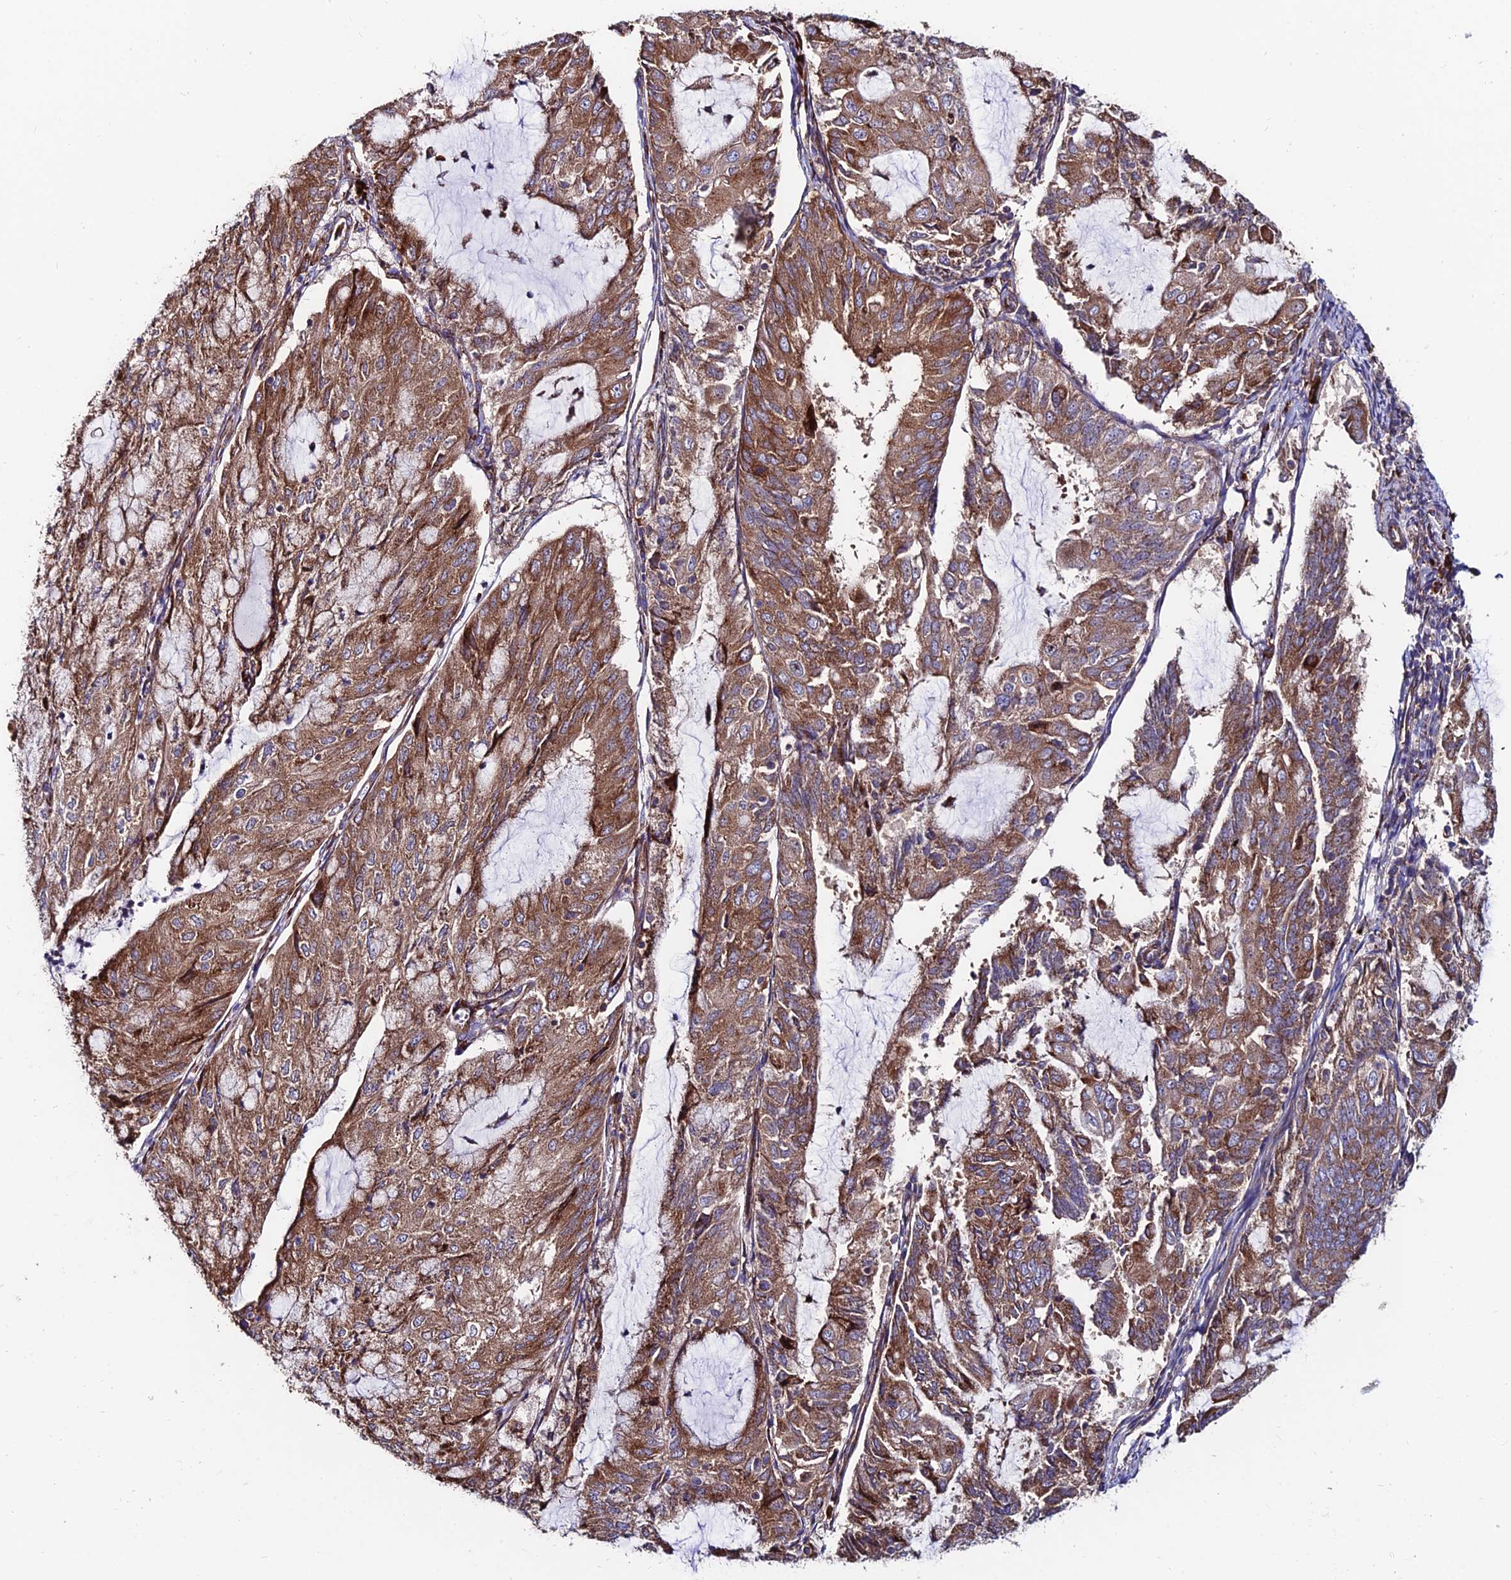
{"staining": {"intensity": "strong", "quantity": ">75%", "location": "cytoplasmic/membranous"}, "tissue": "endometrial cancer", "cell_type": "Tumor cells", "image_type": "cancer", "snomed": [{"axis": "morphology", "description": "Adenocarcinoma, NOS"}, {"axis": "topography", "description": "Endometrium"}], "caption": "Brown immunohistochemical staining in endometrial cancer shows strong cytoplasmic/membranous staining in approximately >75% of tumor cells. (DAB IHC with brightfield microscopy, high magnification).", "gene": "EIF3K", "patient": {"sex": "female", "age": 81}}